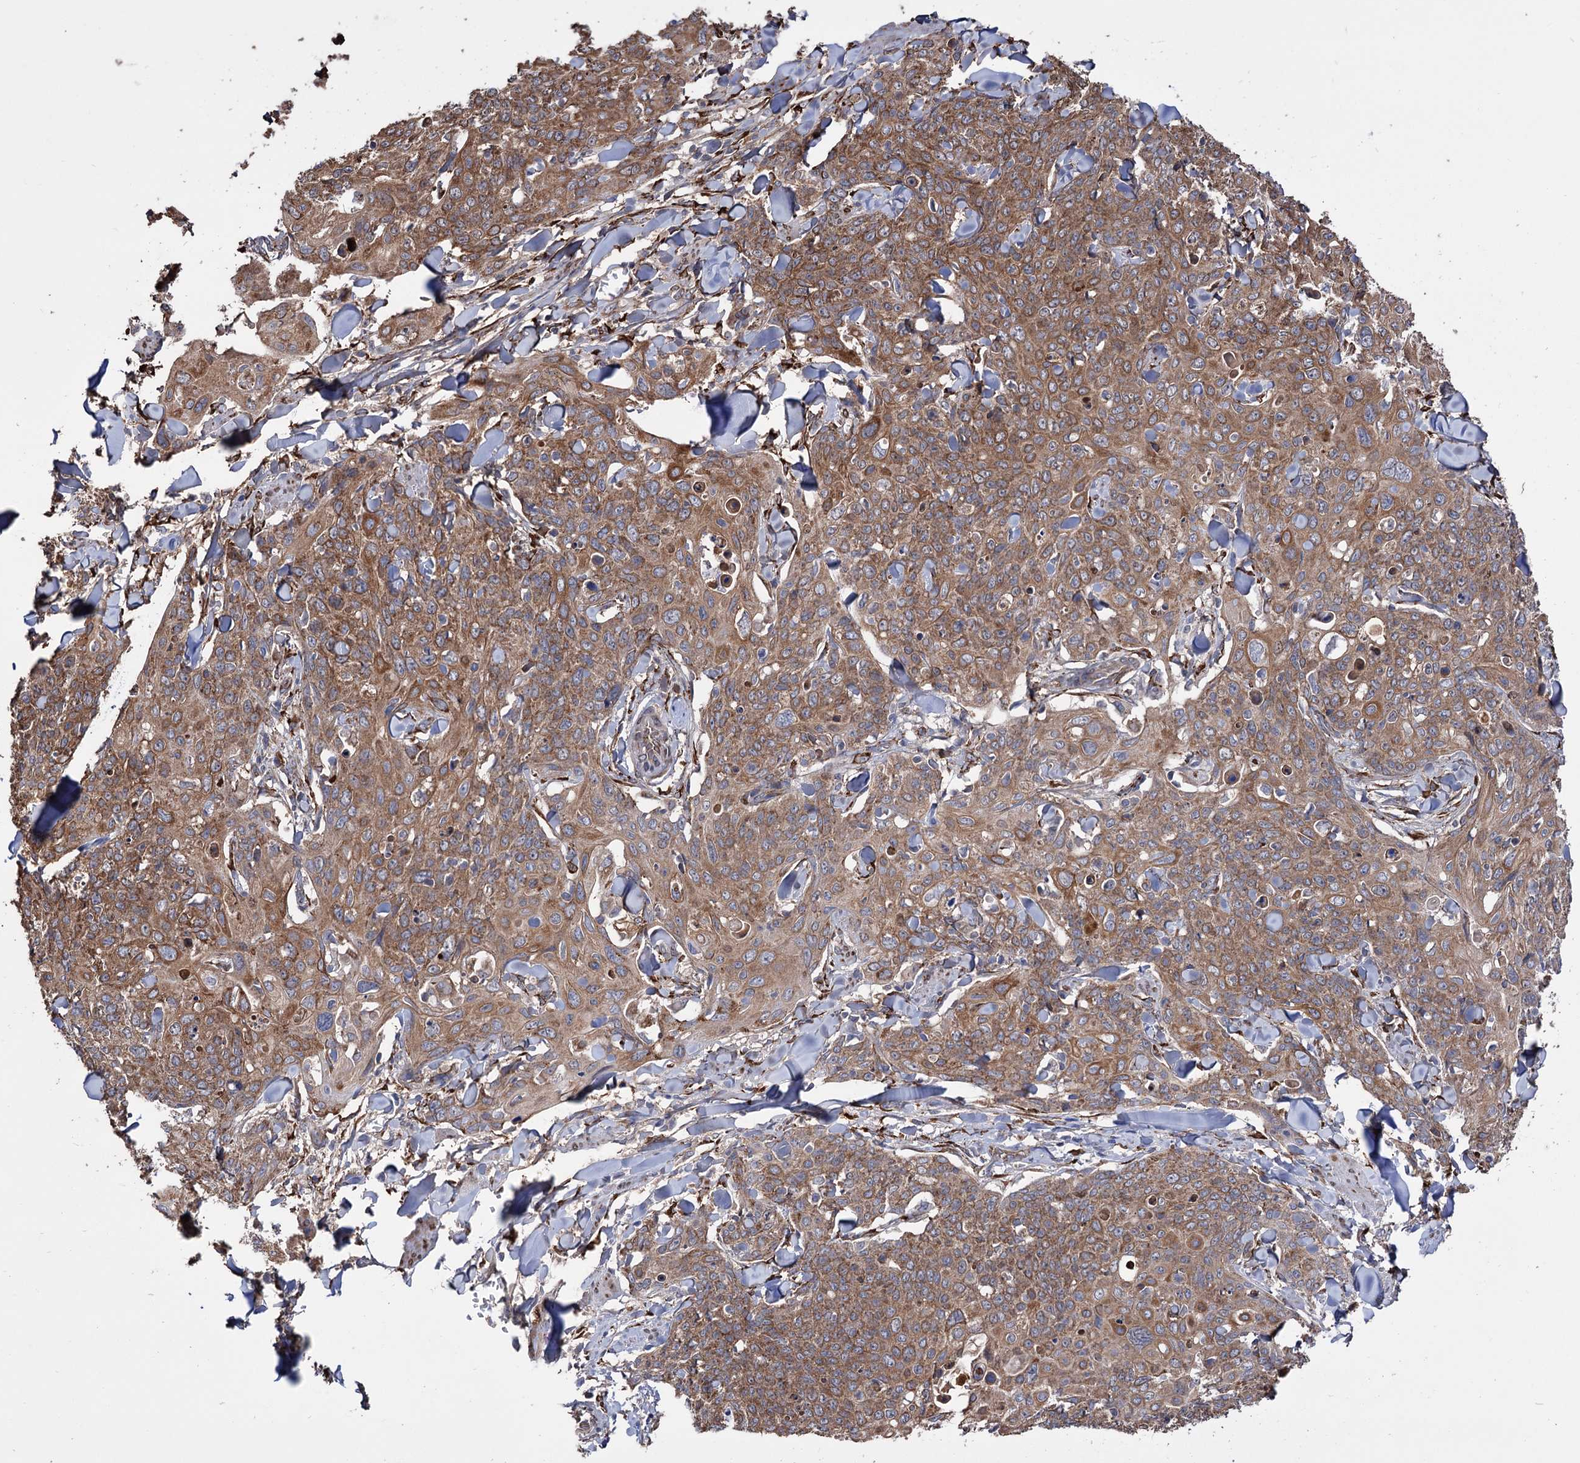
{"staining": {"intensity": "moderate", "quantity": ">75%", "location": "cytoplasmic/membranous"}, "tissue": "skin cancer", "cell_type": "Tumor cells", "image_type": "cancer", "snomed": [{"axis": "morphology", "description": "Squamous cell carcinoma, NOS"}, {"axis": "topography", "description": "Skin"}, {"axis": "topography", "description": "Vulva"}], "caption": "The image shows a brown stain indicating the presence of a protein in the cytoplasmic/membranous of tumor cells in skin cancer (squamous cell carcinoma).", "gene": "CDAN1", "patient": {"sex": "female", "age": 85}}